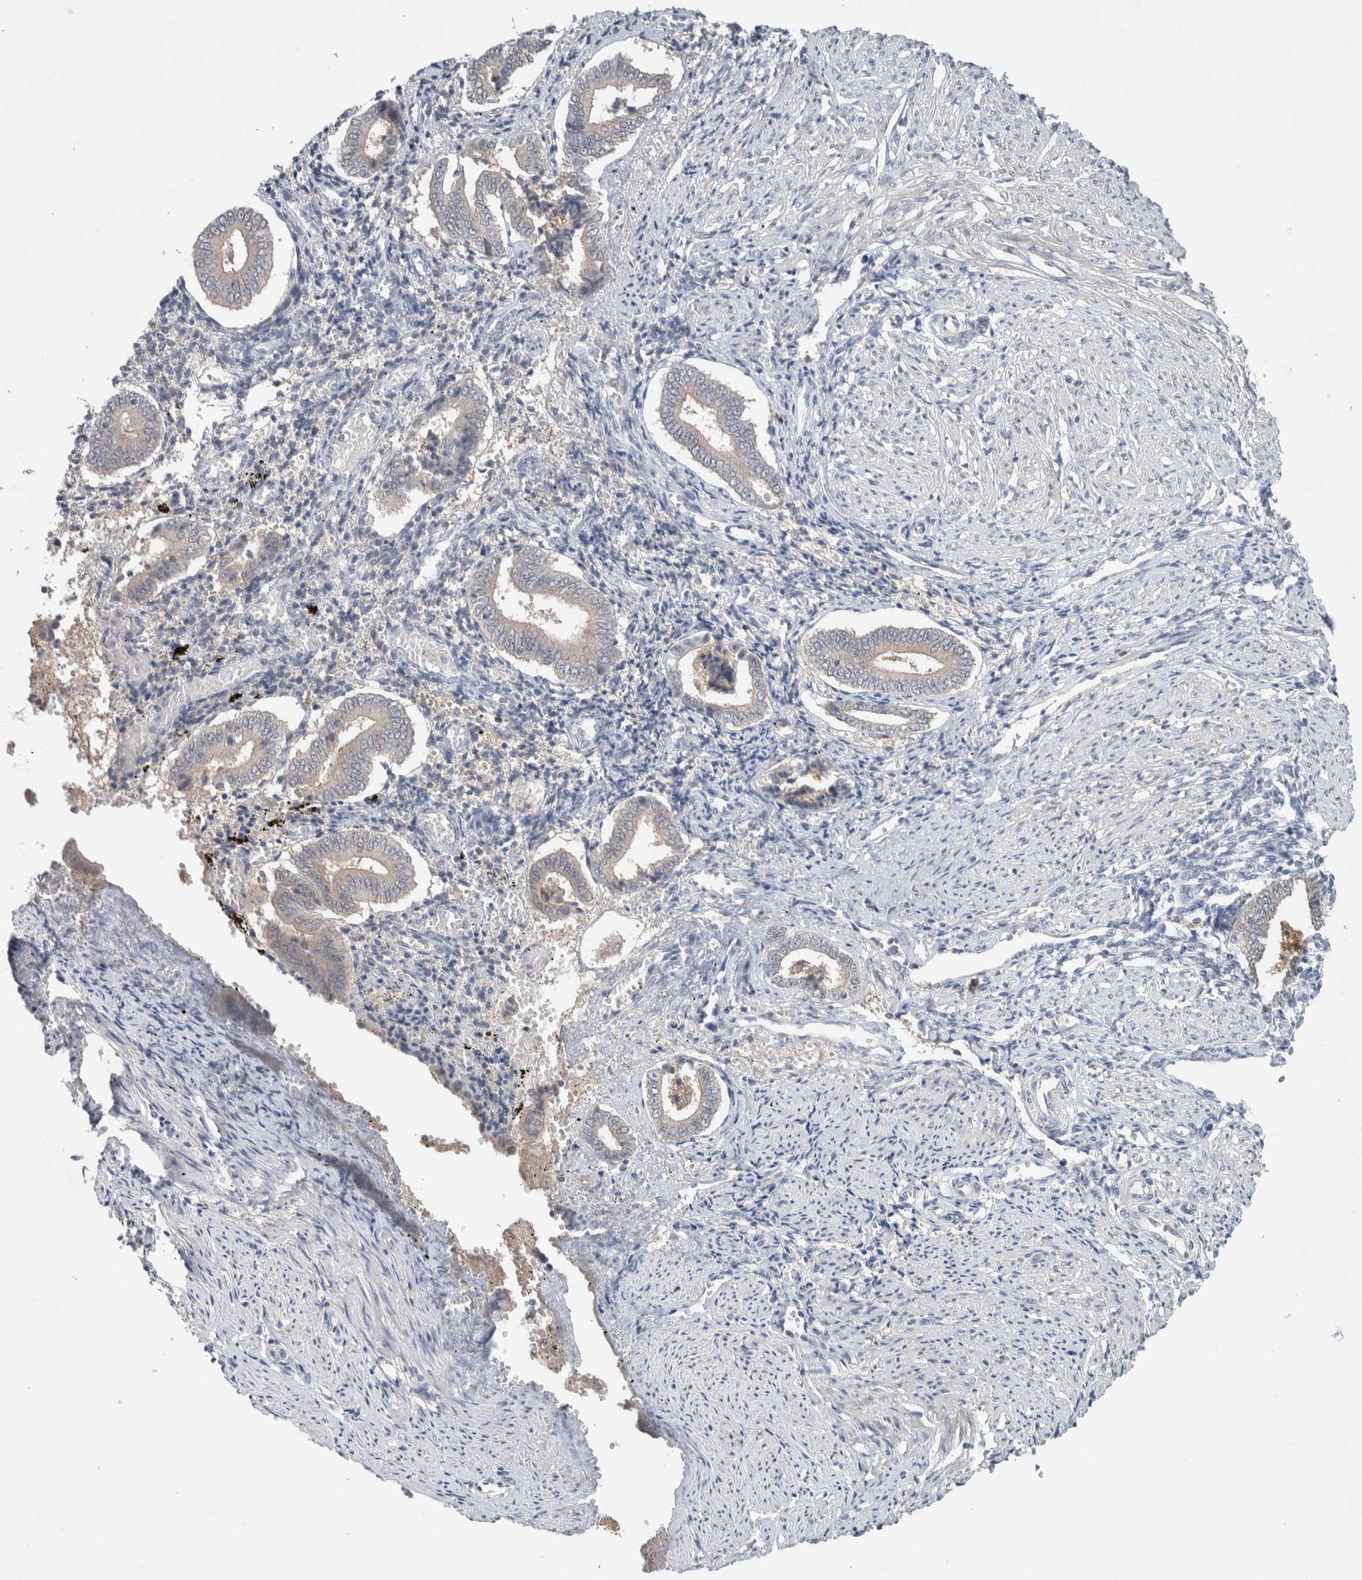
{"staining": {"intensity": "negative", "quantity": "none", "location": "none"}, "tissue": "endometrium", "cell_type": "Cells in endometrial stroma", "image_type": "normal", "snomed": [{"axis": "morphology", "description": "Normal tissue, NOS"}, {"axis": "topography", "description": "Endometrium"}], "caption": "Immunohistochemistry of benign endometrium reveals no positivity in cells in endometrial stroma.", "gene": "DEPTOR", "patient": {"sex": "female", "age": 42}}